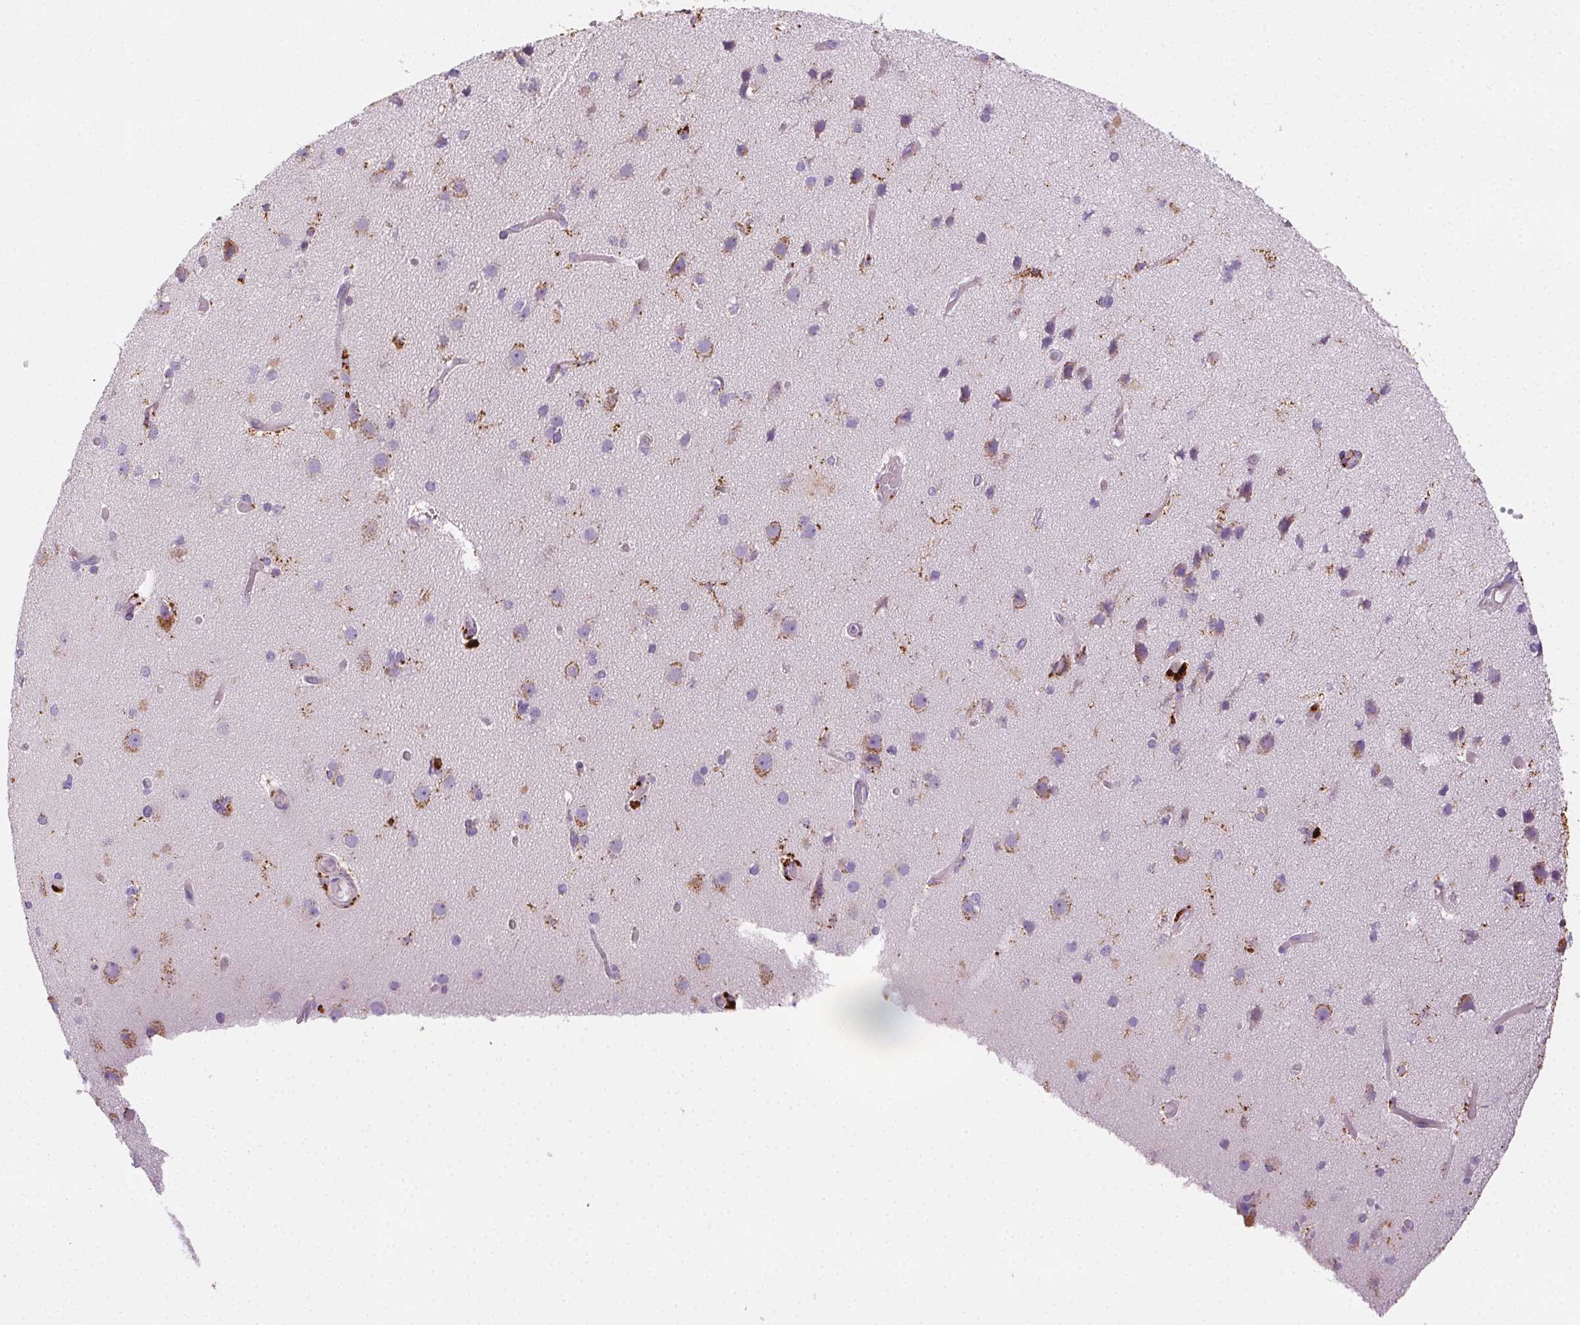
{"staining": {"intensity": "weak", "quantity": "25%-75%", "location": "cytoplasmic/membranous"}, "tissue": "cerebral cortex", "cell_type": "Endothelial cells", "image_type": "normal", "snomed": [{"axis": "morphology", "description": "Normal tissue, NOS"}, {"axis": "morphology", "description": "Glioma, malignant, High grade"}, {"axis": "topography", "description": "Cerebral cortex"}], "caption": "Immunohistochemistry photomicrograph of benign human cerebral cortex stained for a protein (brown), which shows low levels of weak cytoplasmic/membranous staining in about 25%-75% of endothelial cells.", "gene": "SCPEP1", "patient": {"sex": "male", "age": 71}}